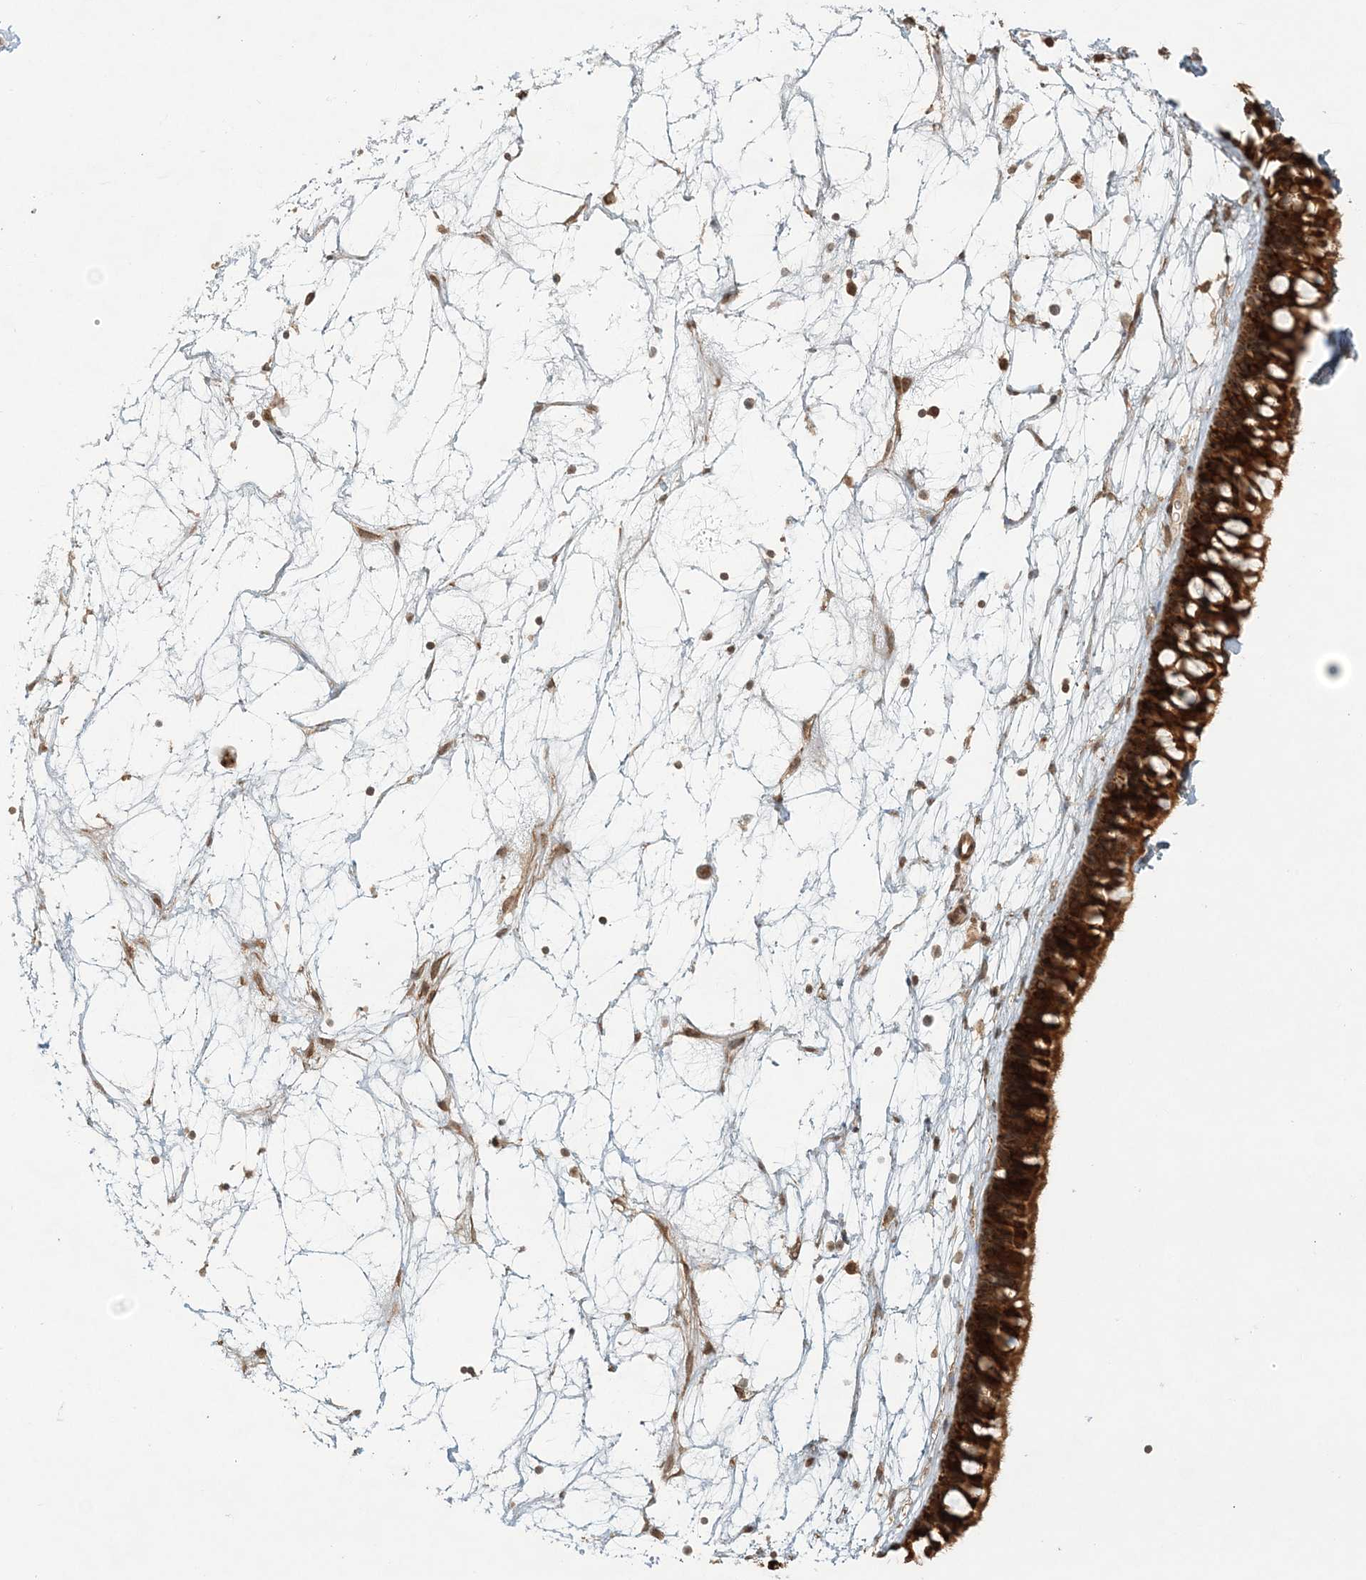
{"staining": {"intensity": "strong", "quantity": ">75%", "location": "cytoplasmic/membranous"}, "tissue": "nasopharynx", "cell_type": "Respiratory epithelial cells", "image_type": "normal", "snomed": [{"axis": "morphology", "description": "Normal tissue, NOS"}, {"axis": "topography", "description": "Nasopharynx"}], "caption": "The image reveals staining of normal nasopharynx, revealing strong cytoplasmic/membranous protein expression (brown color) within respiratory epithelial cells. The staining was performed using DAB to visualize the protein expression in brown, while the nuclei were stained in blue with hematoxylin (Magnification: 20x).", "gene": "KIAA0232", "patient": {"sex": "male", "age": 64}}